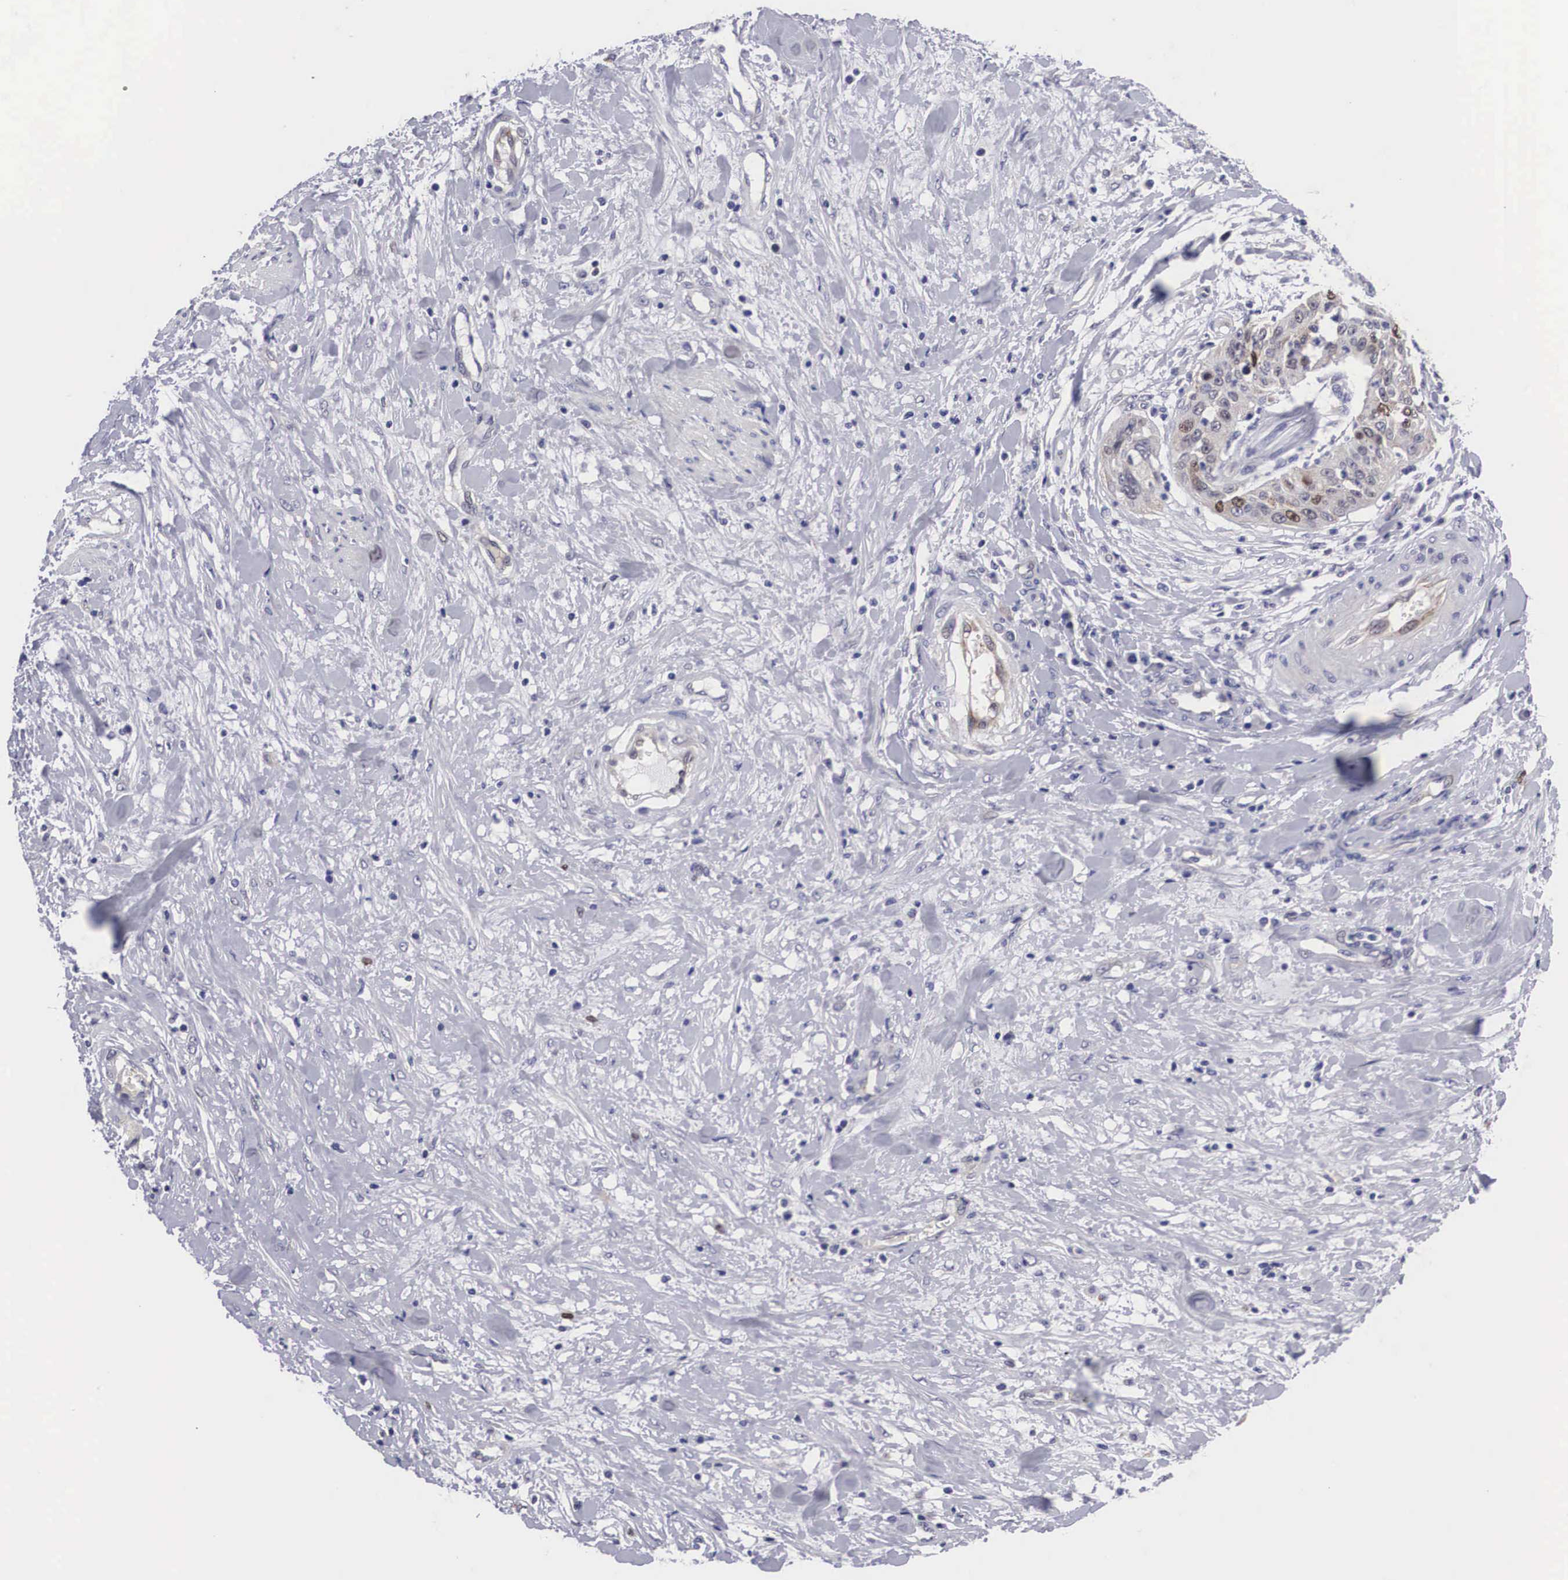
{"staining": {"intensity": "moderate", "quantity": "<25%", "location": "nuclear"}, "tissue": "cervical cancer", "cell_type": "Tumor cells", "image_type": "cancer", "snomed": [{"axis": "morphology", "description": "Squamous cell carcinoma, NOS"}, {"axis": "topography", "description": "Cervix"}], "caption": "The histopathology image shows staining of cervical cancer (squamous cell carcinoma), revealing moderate nuclear protein positivity (brown color) within tumor cells. (brown staining indicates protein expression, while blue staining denotes nuclei).", "gene": "MAST4", "patient": {"sex": "female", "age": 41}}